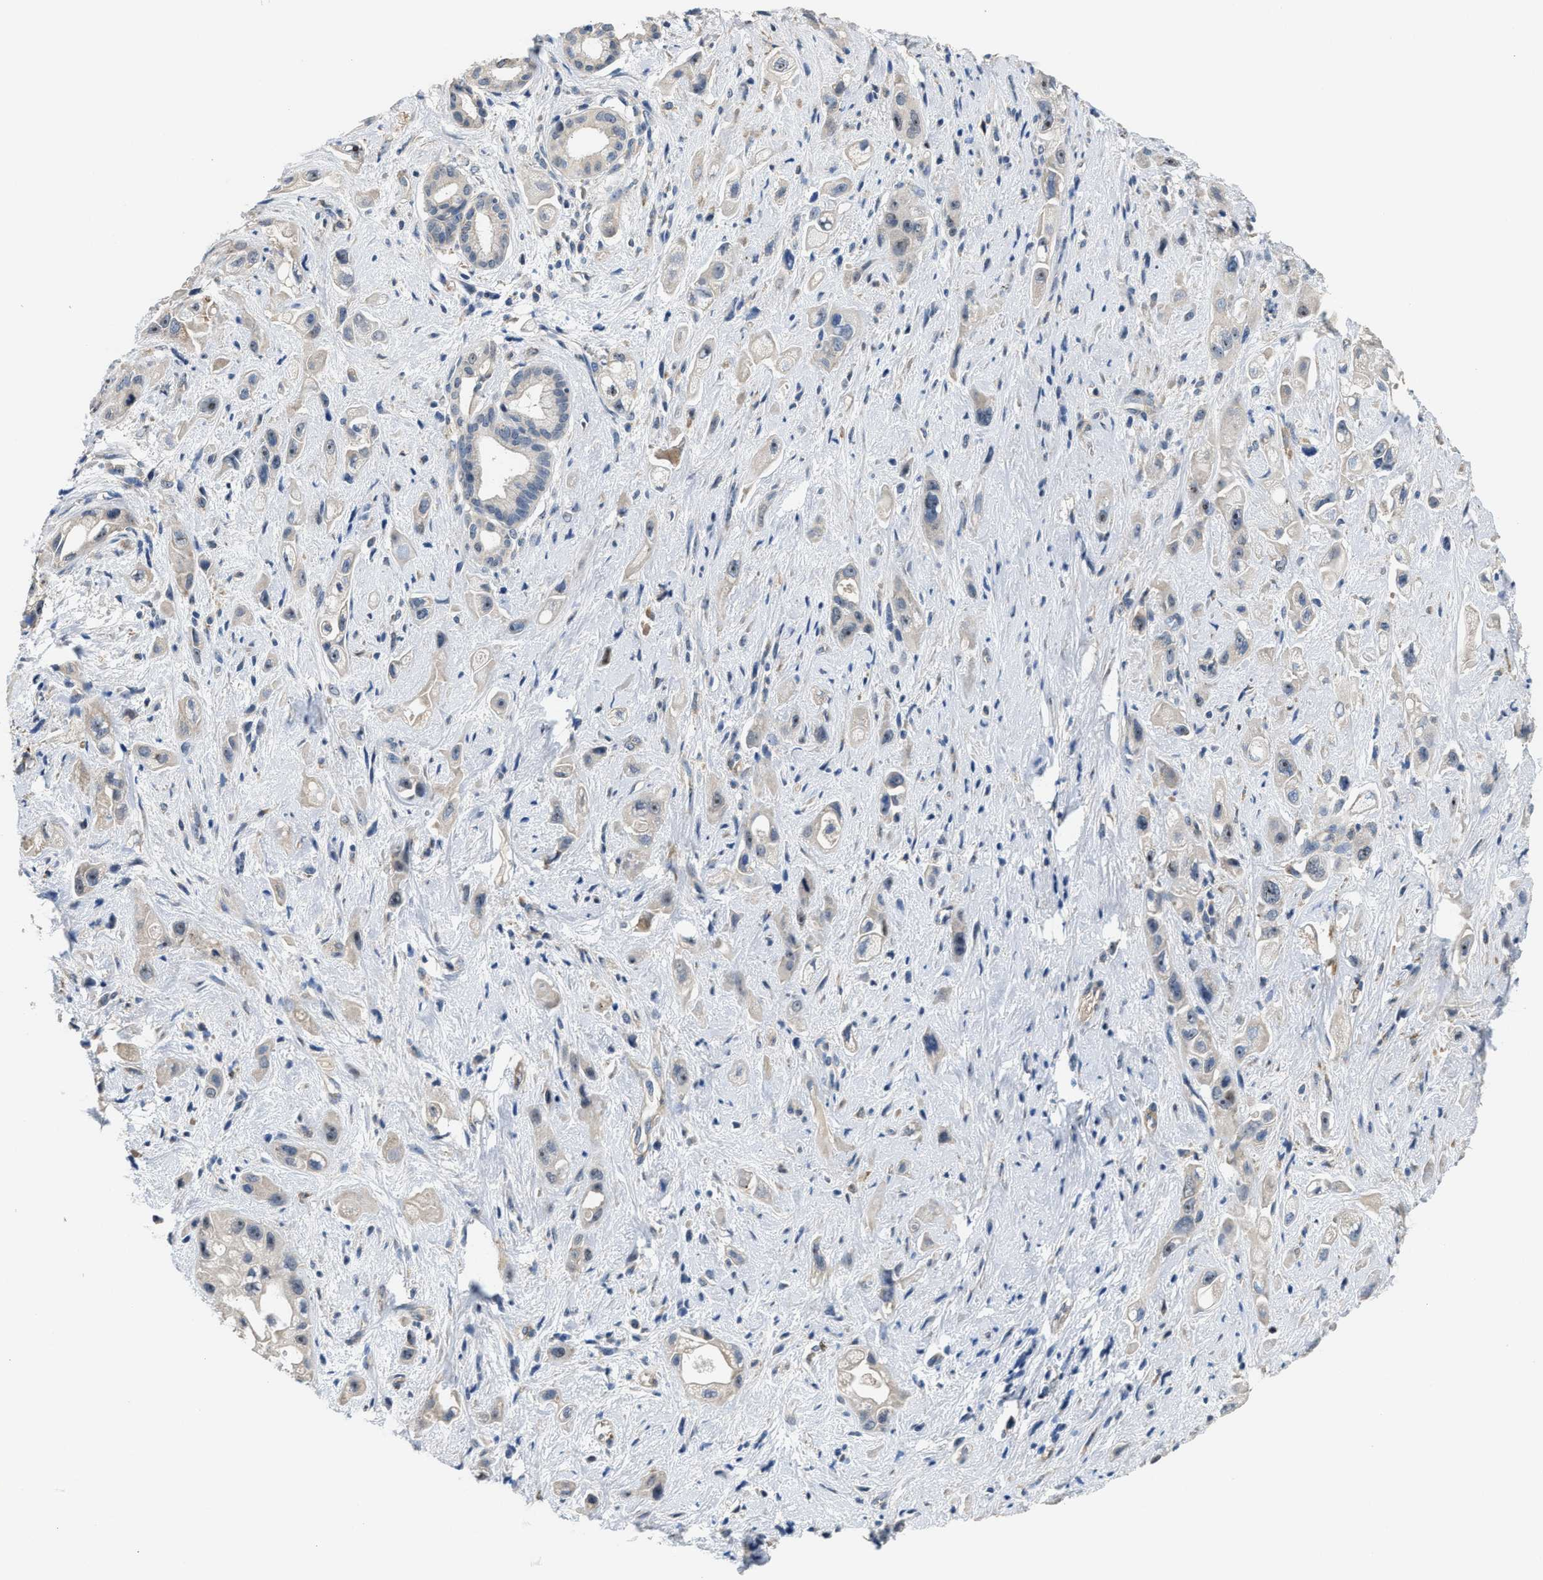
{"staining": {"intensity": "negative", "quantity": "none", "location": "none"}, "tissue": "pancreatic cancer", "cell_type": "Tumor cells", "image_type": "cancer", "snomed": [{"axis": "morphology", "description": "Adenocarcinoma, NOS"}, {"axis": "topography", "description": "Pancreas"}], "caption": "This is an immunohistochemistry histopathology image of pancreatic cancer. There is no expression in tumor cells.", "gene": "ZNF783", "patient": {"sex": "female", "age": 66}}